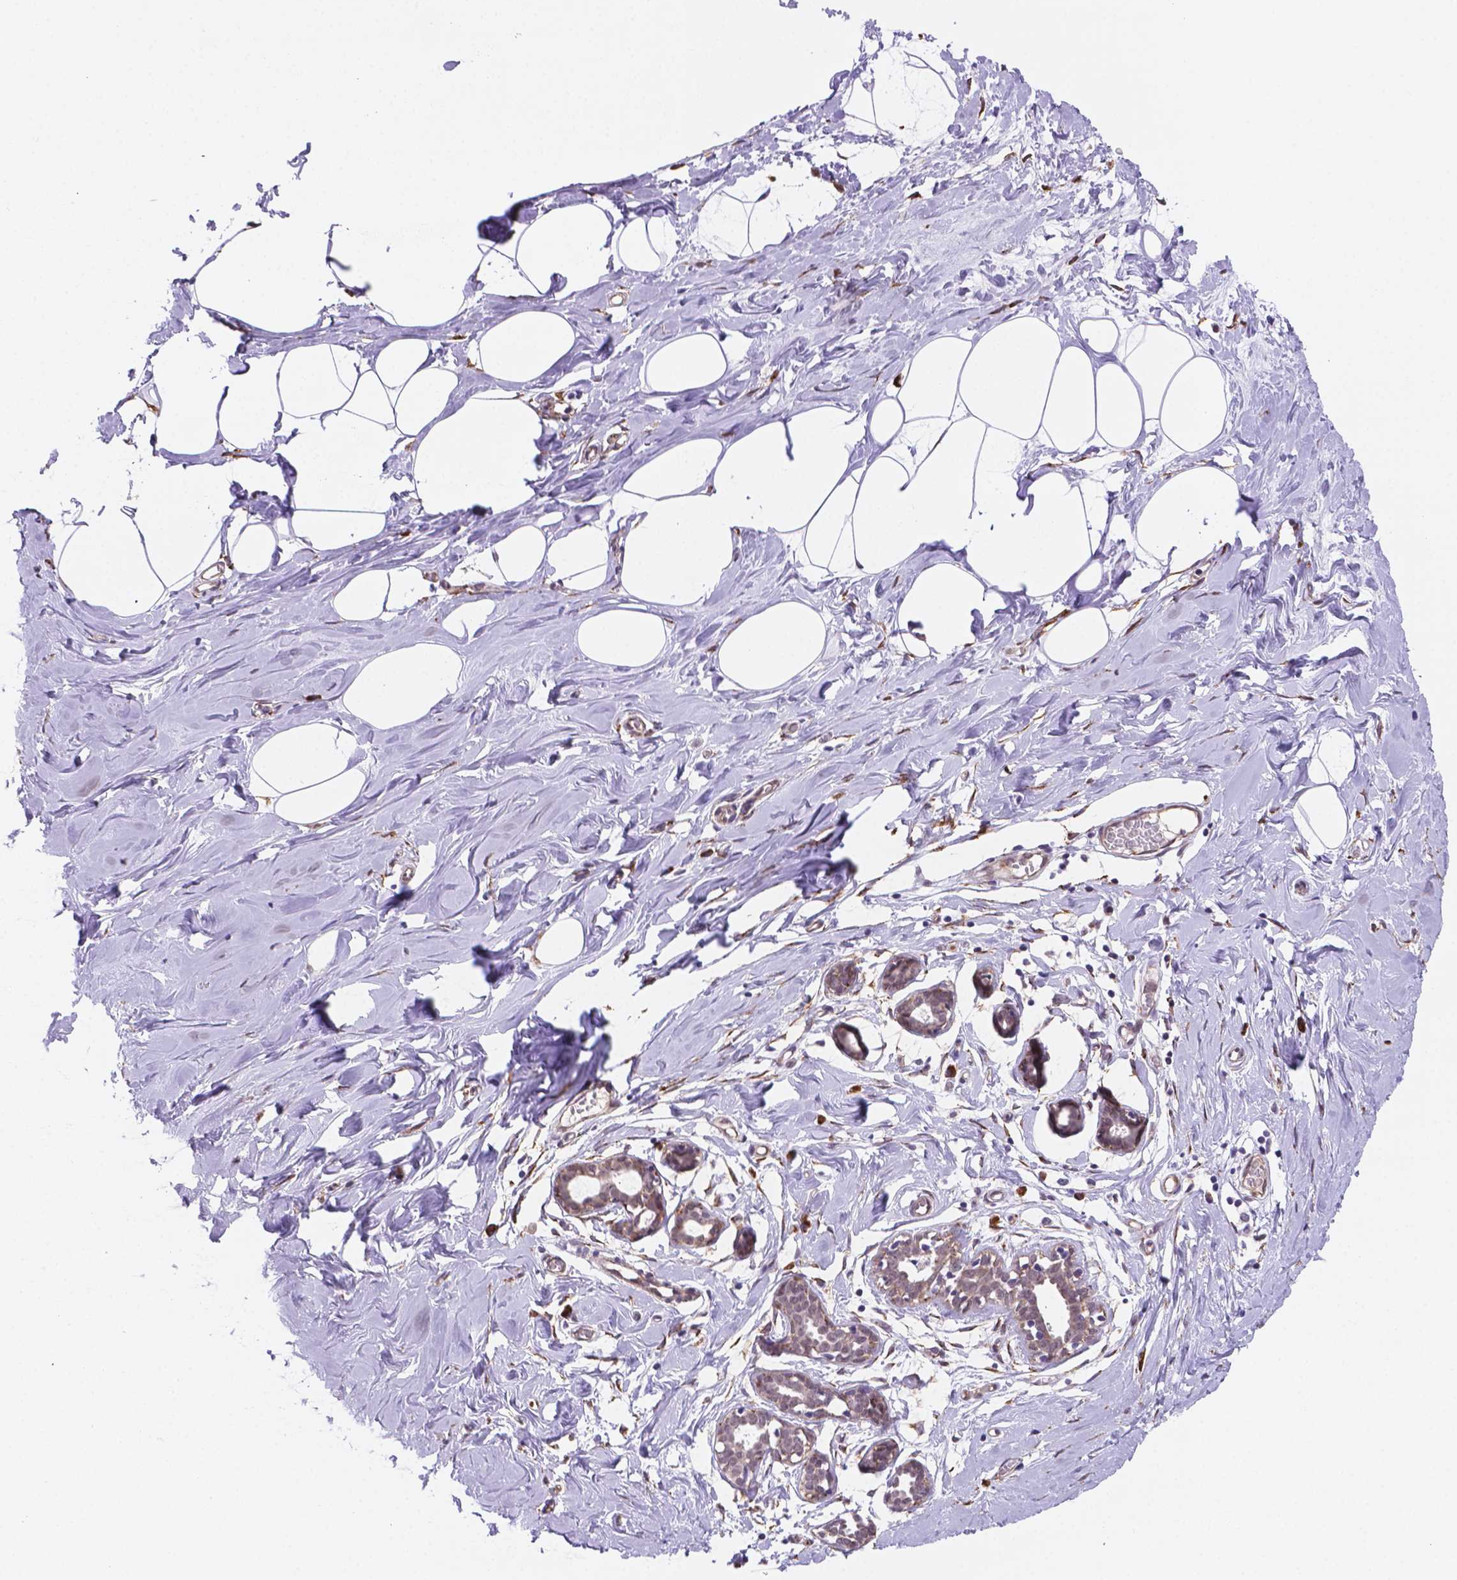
{"staining": {"intensity": "negative", "quantity": "none", "location": "none"}, "tissue": "breast", "cell_type": "Adipocytes", "image_type": "normal", "snomed": [{"axis": "morphology", "description": "Normal tissue, NOS"}, {"axis": "topography", "description": "Breast"}], "caption": "Immunohistochemistry micrograph of normal human breast stained for a protein (brown), which reveals no staining in adipocytes. (Stains: DAB (3,3'-diaminobenzidine) immunohistochemistry with hematoxylin counter stain, Microscopy: brightfield microscopy at high magnification).", "gene": "FNIP1", "patient": {"sex": "female", "age": 27}}